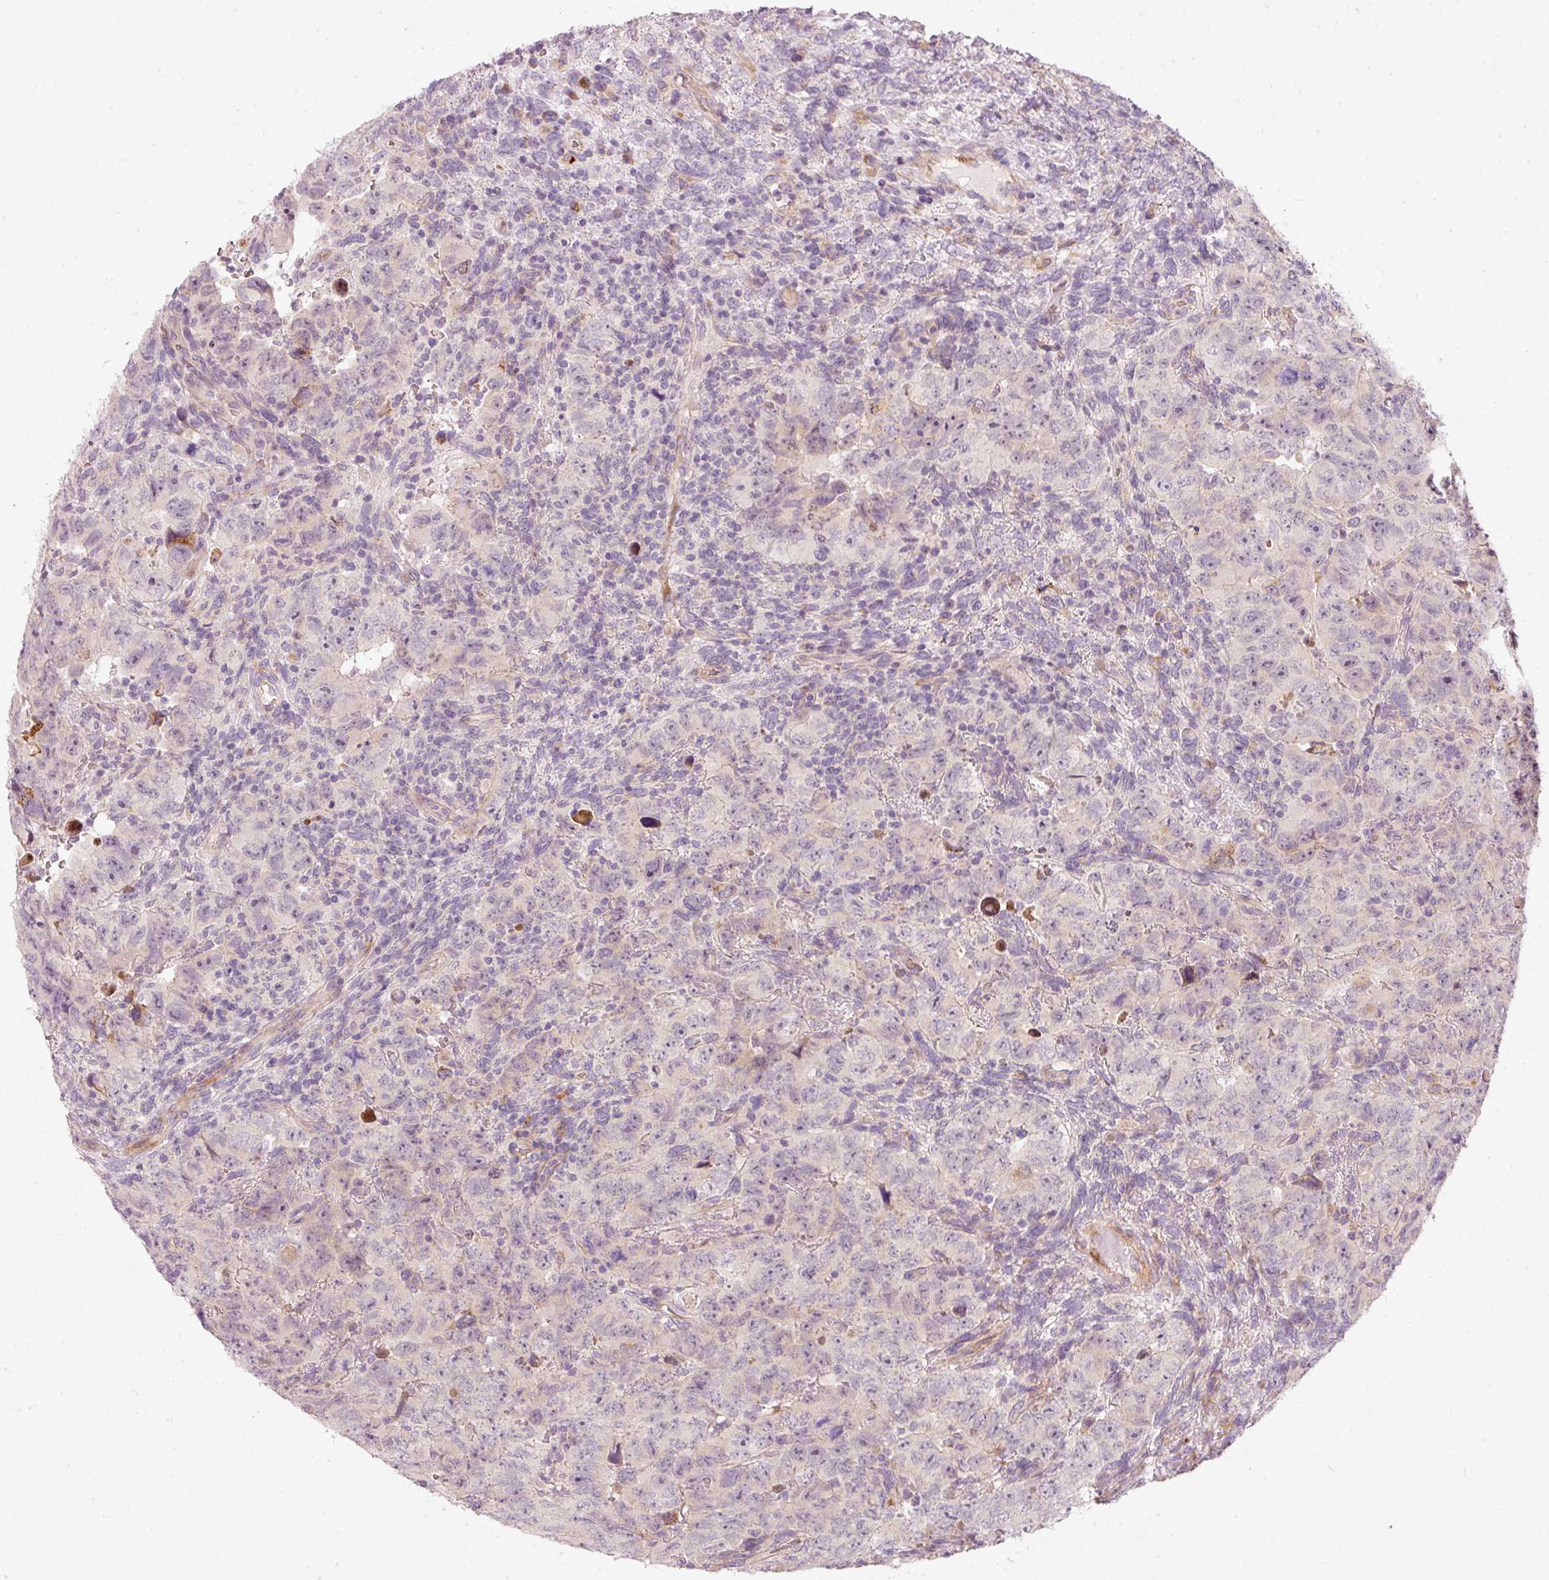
{"staining": {"intensity": "negative", "quantity": "none", "location": "none"}, "tissue": "testis cancer", "cell_type": "Tumor cells", "image_type": "cancer", "snomed": [{"axis": "morphology", "description": "Carcinoma, Embryonal, NOS"}, {"axis": "topography", "description": "Testis"}], "caption": "A histopathology image of human testis embryonal carcinoma is negative for staining in tumor cells.", "gene": "KCNQ1", "patient": {"sex": "male", "age": 24}}